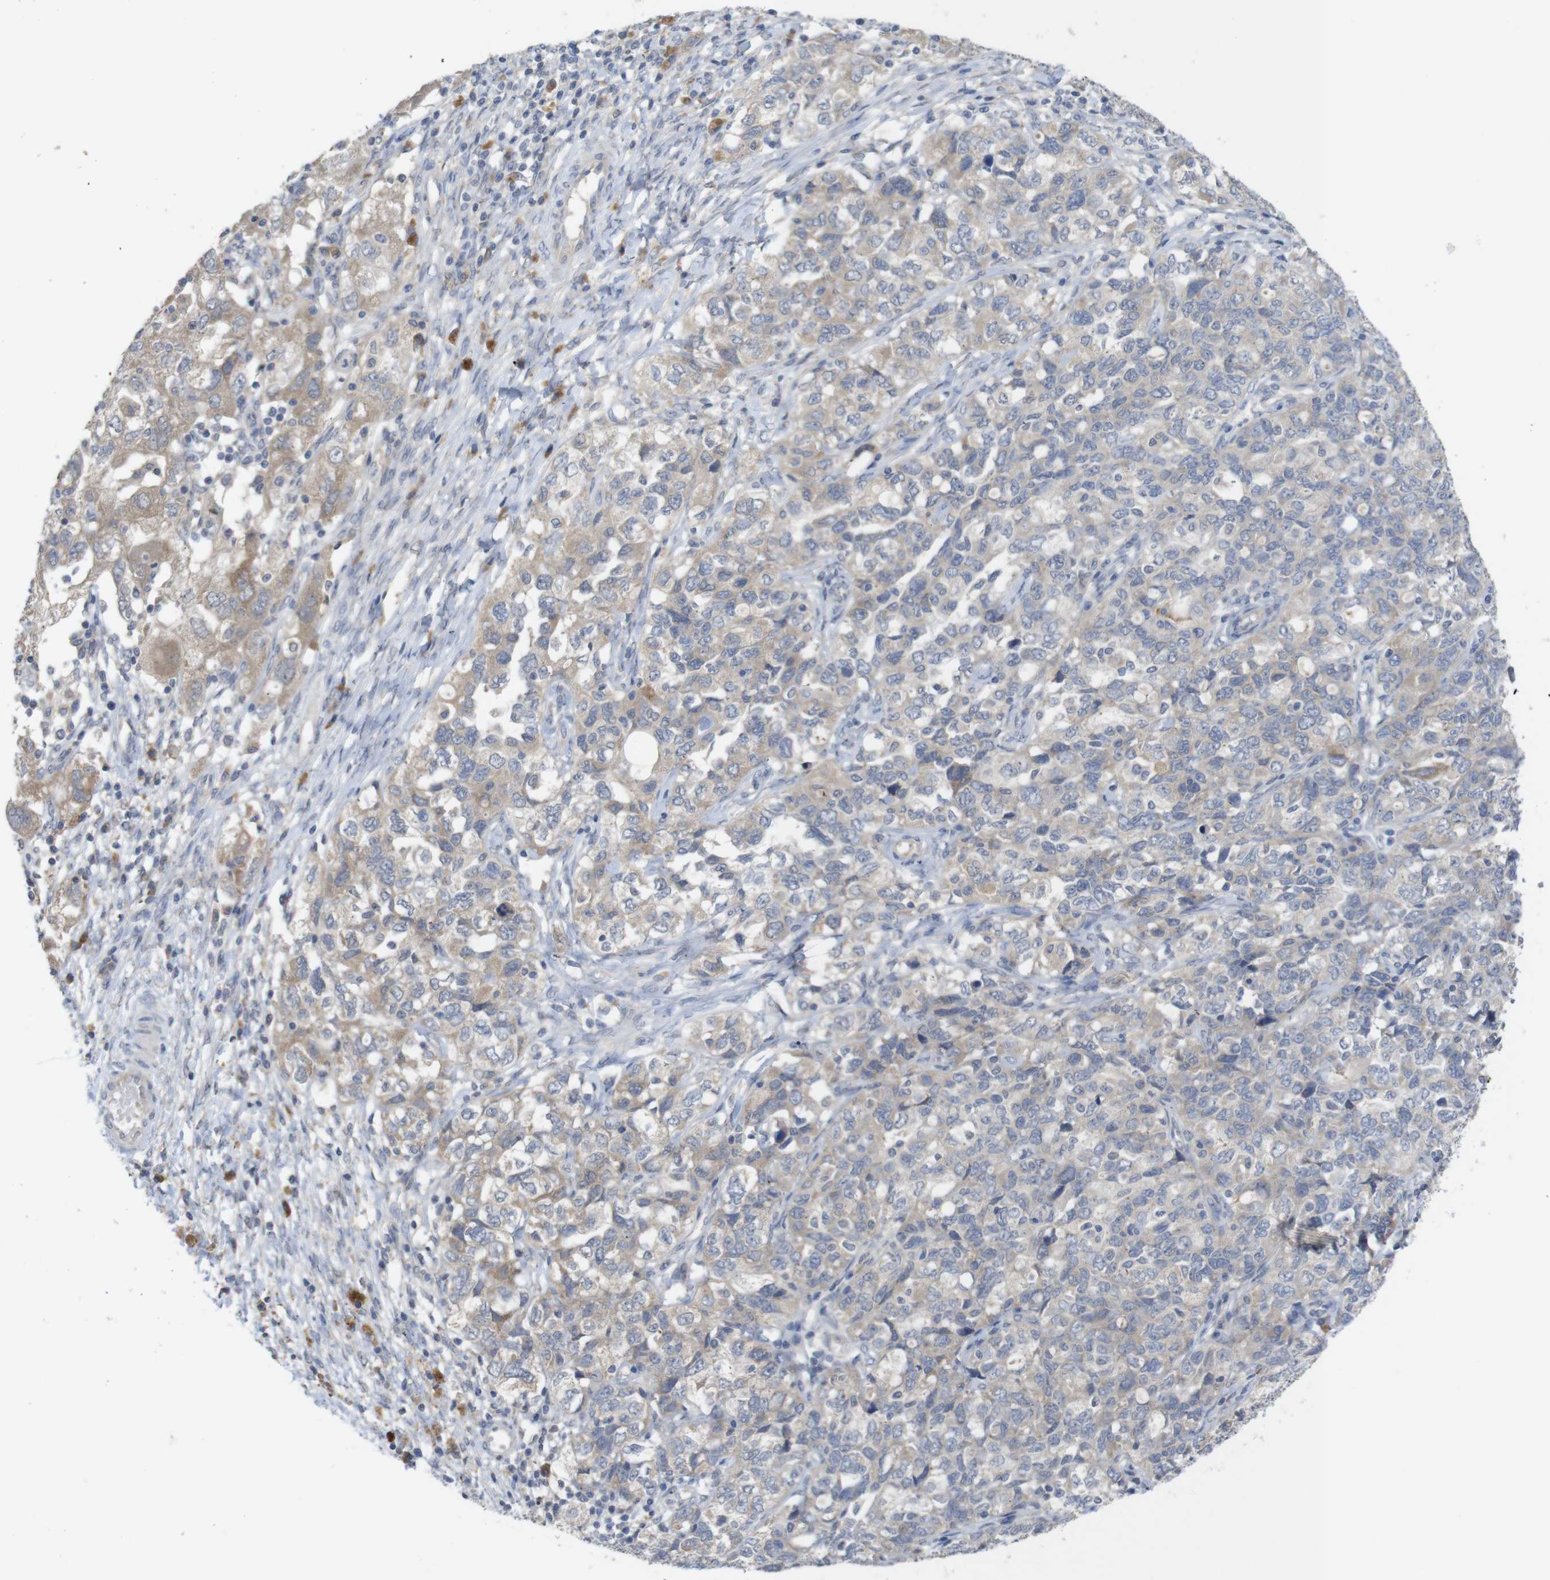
{"staining": {"intensity": "moderate", "quantity": "25%-75%", "location": "cytoplasmic/membranous"}, "tissue": "ovarian cancer", "cell_type": "Tumor cells", "image_type": "cancer", "snomed": [{"axis": "morphology", "description": "Carcinoma, NOS"}, {"axis": "morphology", "description": "Cystadenocarcinoma, serous, NOS"}, {"axis": "topography", "description": "Ovary"}], "caption": "A high-resolution micrograph shows immunohistochemistry staining of ovarian cancer (serous cystadenocarcinoma), which displays moderate cytoplasmic/membranous staining in approximately 25%-75% of tumor cells.", "gene": "BCAR3", "patient": {"sex": "female", "age": 69}}